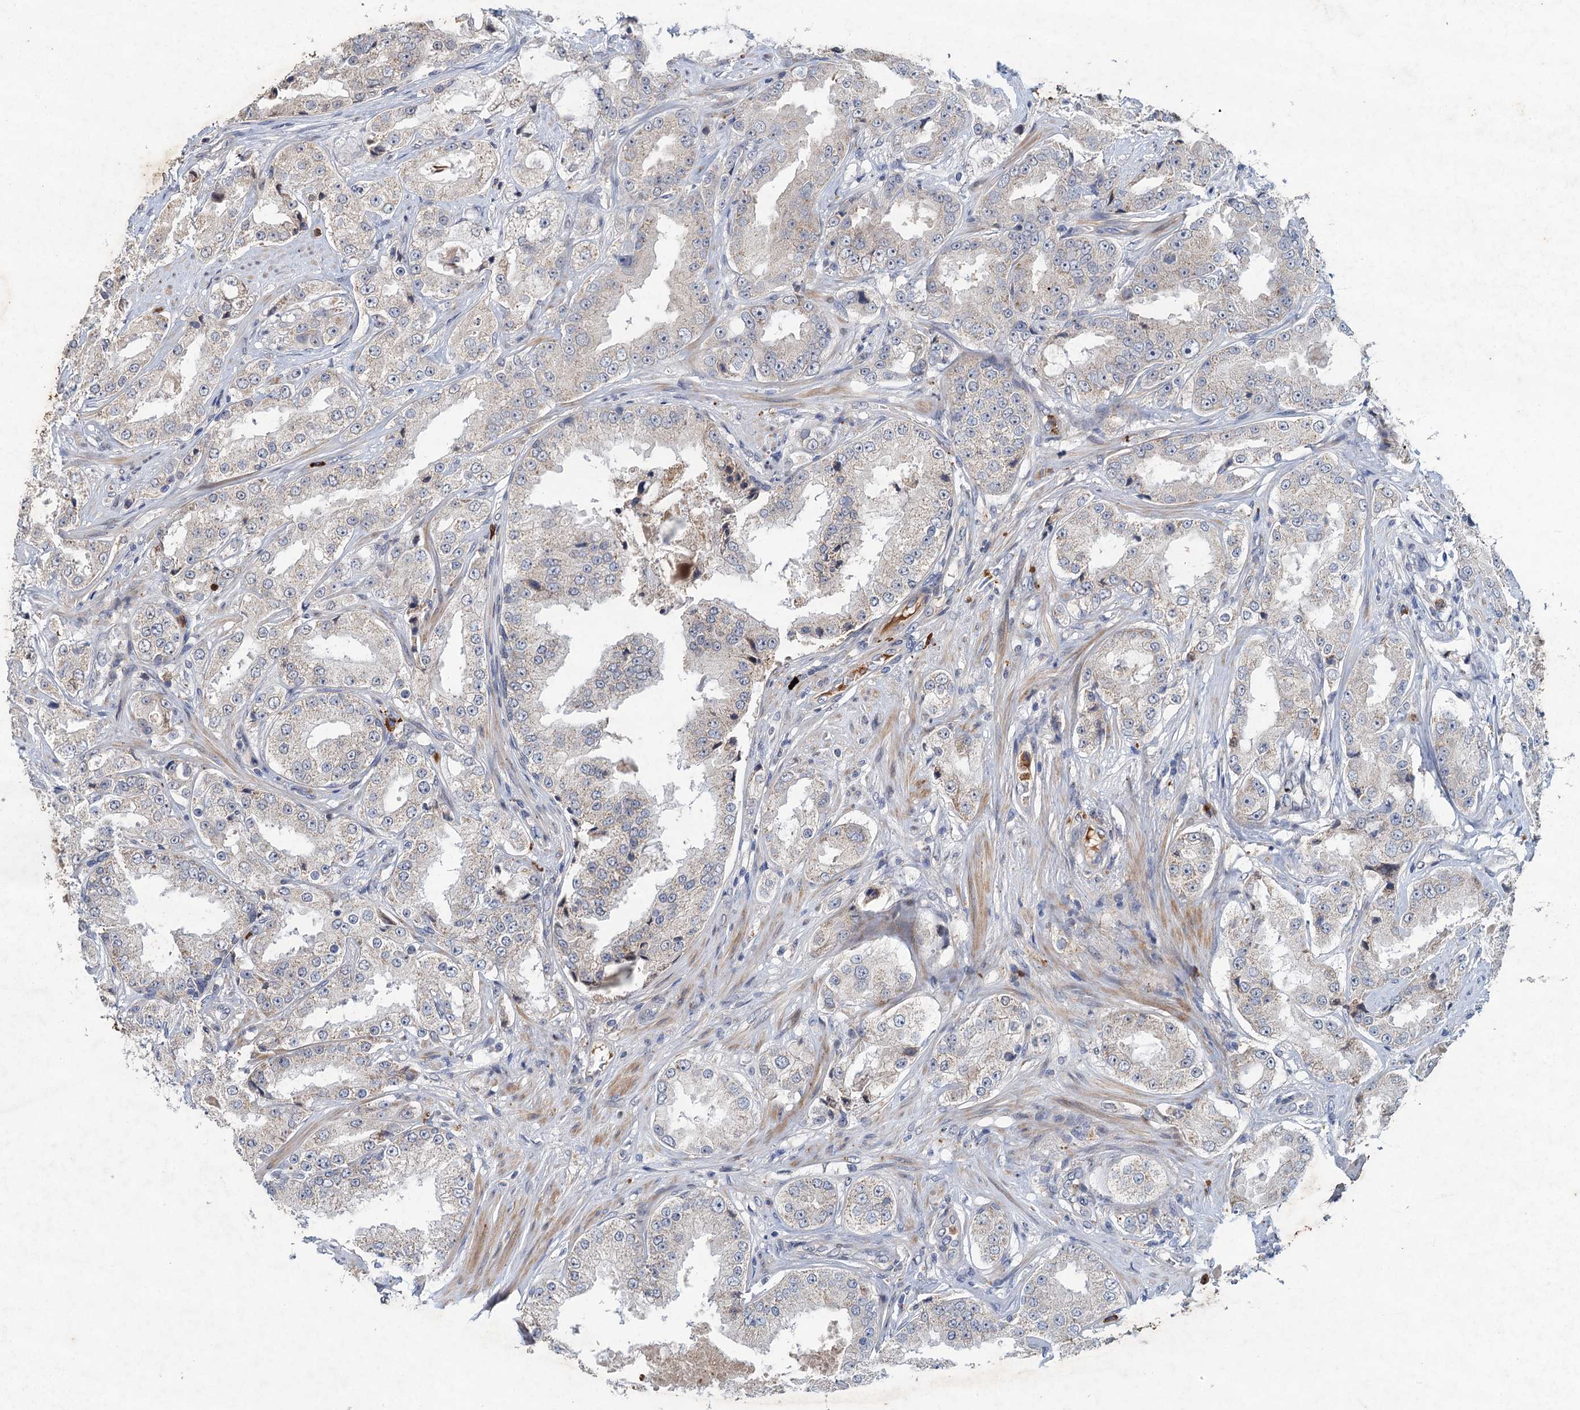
{"staining": {"intensity": "negative", "quantity": "none", "location": "none"}, "tissue": "prostate cancer", "cell_type": "Tumor cells", "image_type": "cancer", "snomed": [{"axis": "morphology", "description": "Adenocarcinoma, High grade"}, {"axis": "topography", "description": "Prostate"}], "caption": "Tumor cells show no significant positivity in prostate cancer (adenocarcinoma (high-grade)). Nuclei are stained in blue.", "gene": "TPCN1", "patient": {"sex": "male", "age": 73}}